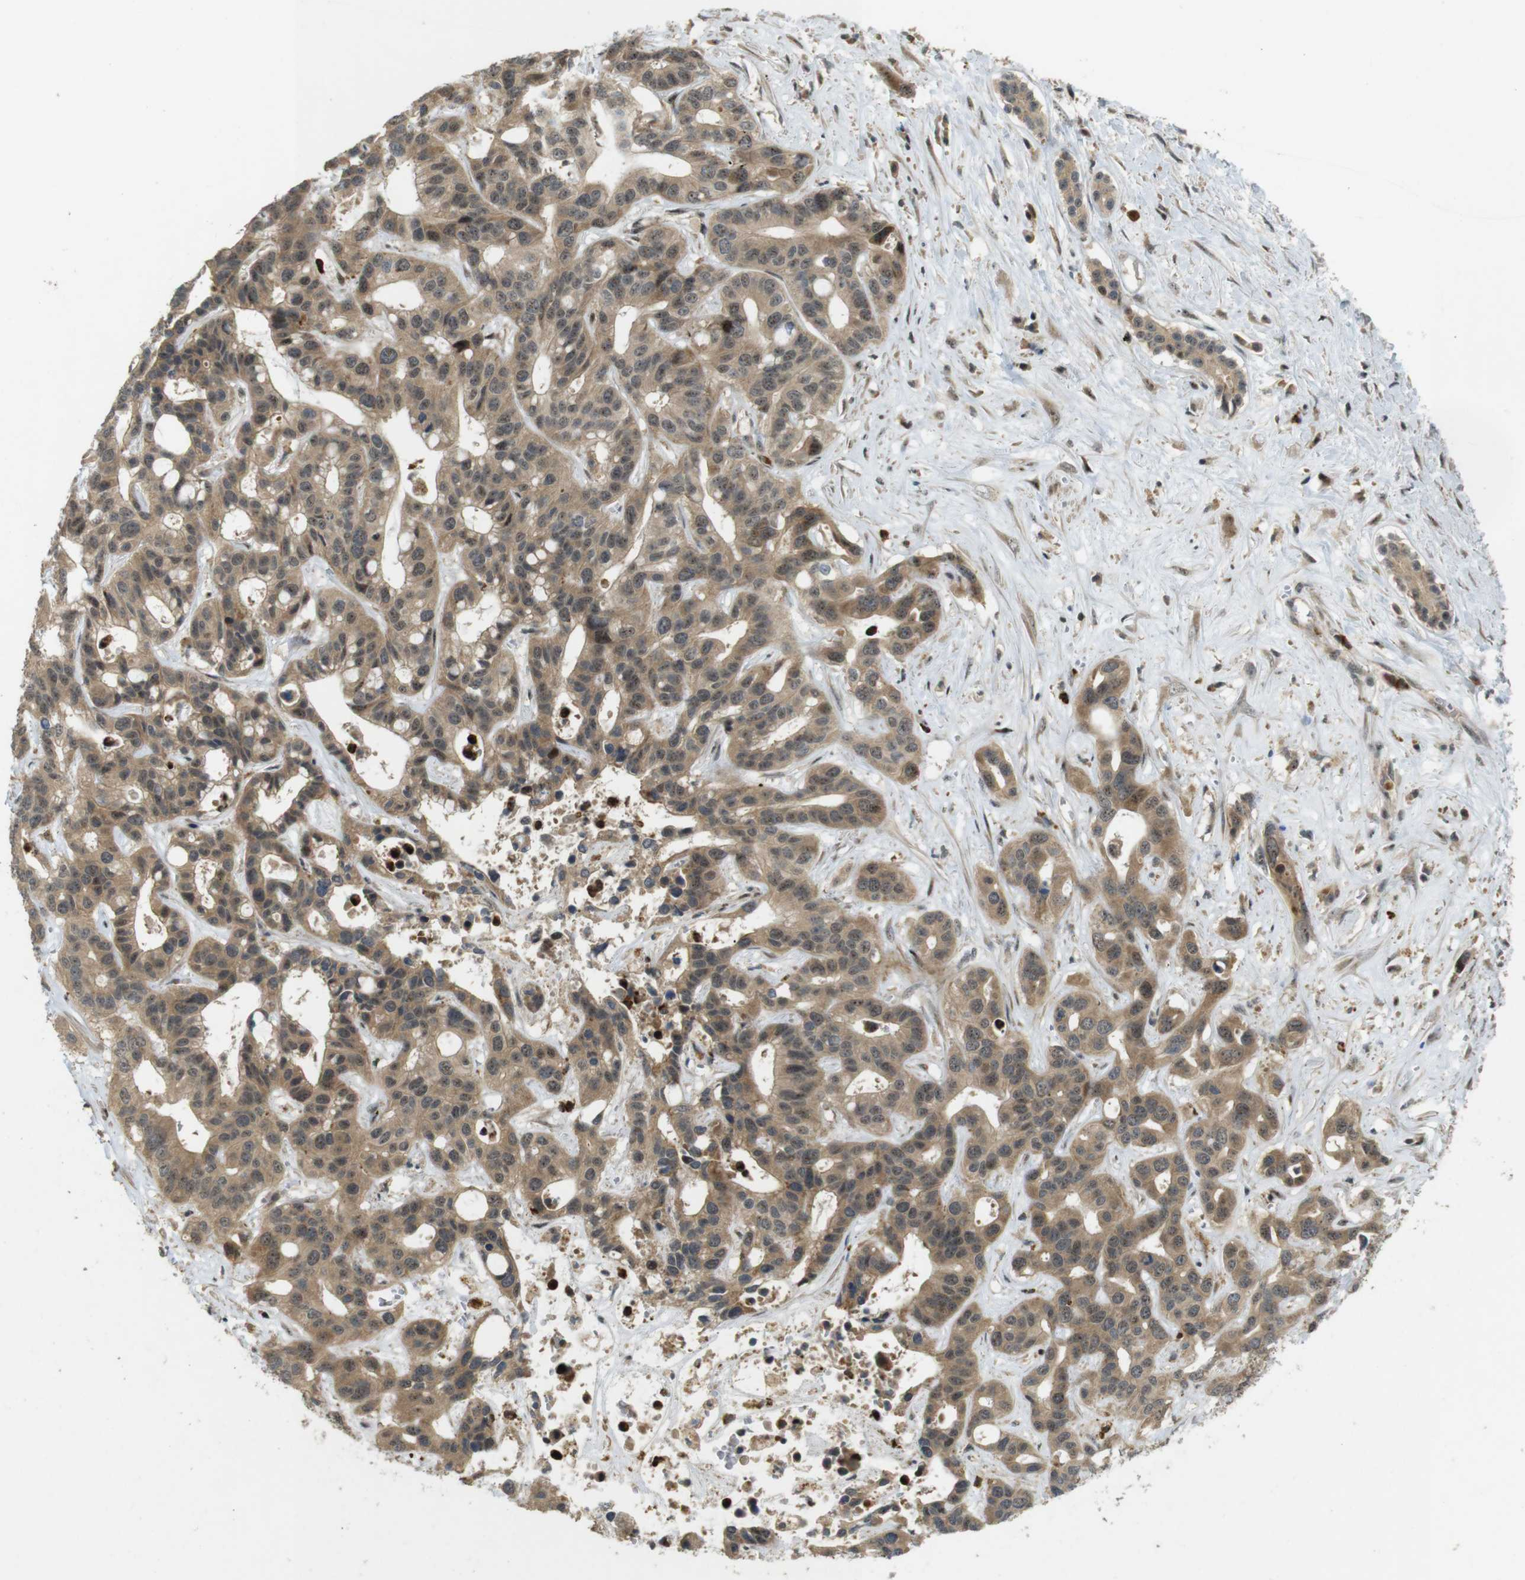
{"staining": {"intensity": "moderate", "quantity": ">75%", "location": "cytoplasmic/membranous,nuclear"}, "tissue": "liver cancer", "cell_type": "Tumor cells", "image_type": "cancer", "snomed": [{"axis": "morphology", "description": "Cholangiocarcinoma"}, {"axis": "topography", "description": "Liver"}], "caption": "The histopathology image demonstrates immunohistochemical staining of liver cancer. There is moderate cytoplasmic/membranous and nuclear expression is appreciated in about >75% of tumor cells.", "gene": "TMX3", "patient": {"sex": "female", "age": 65}}